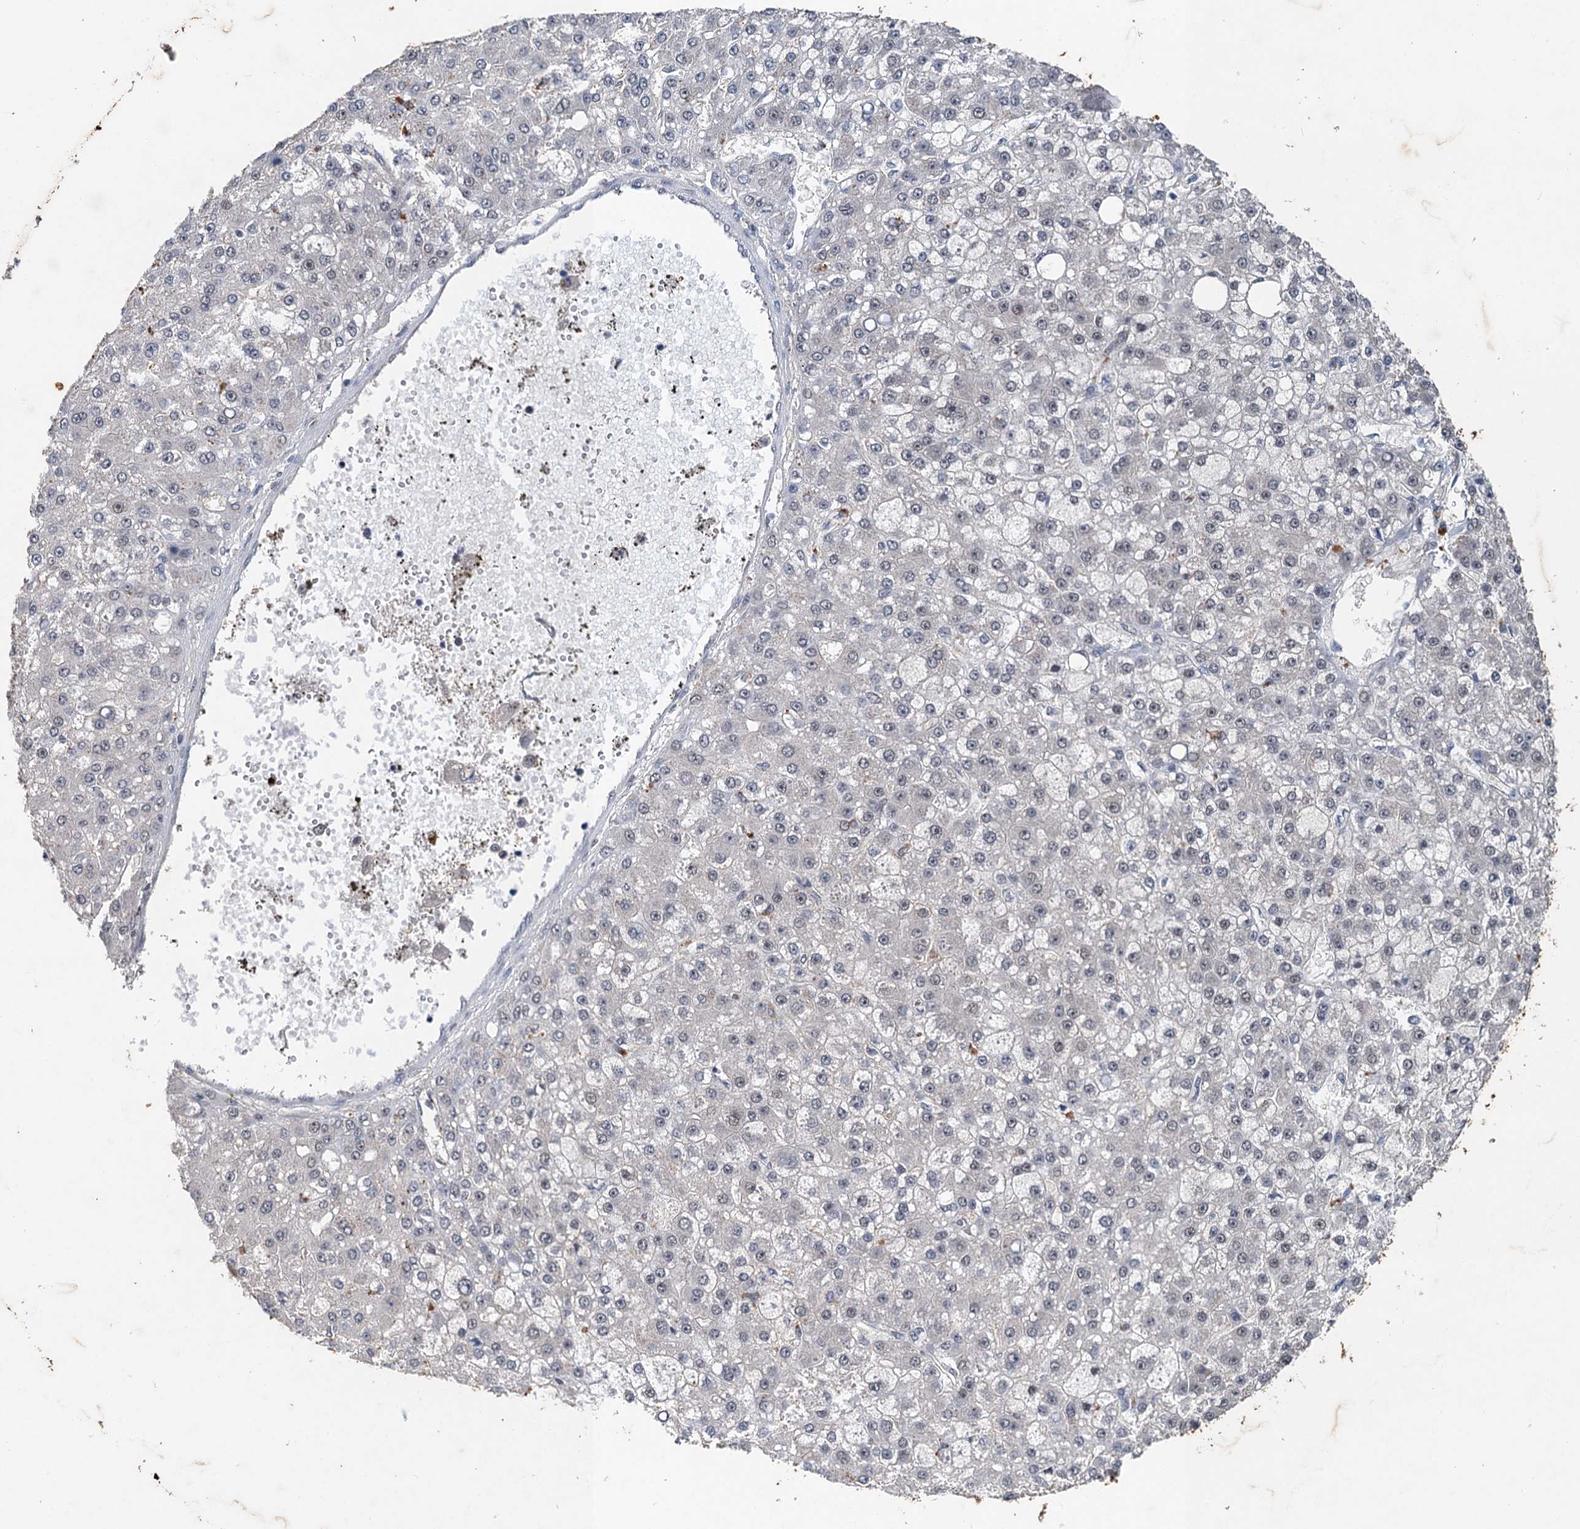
{"staining": {"intensity": "negative", "quantity": "none", "location": "none"}, "tissue": "liver cancer", "cell_type": "Tumor cells", "image_type": "cancer", "snomed": [{"axis": "morphology", "description": "Carcinoma, Hepatocellular, NOS"}, {"axis": "topography", "description": "Liver"}], "caption": "The micrograph demonstrates no staining of tumor cells in hepatocellular carcinoma (liver).", "gene": "CSTF3", "patient": {"sex": "male", "age": 67}}